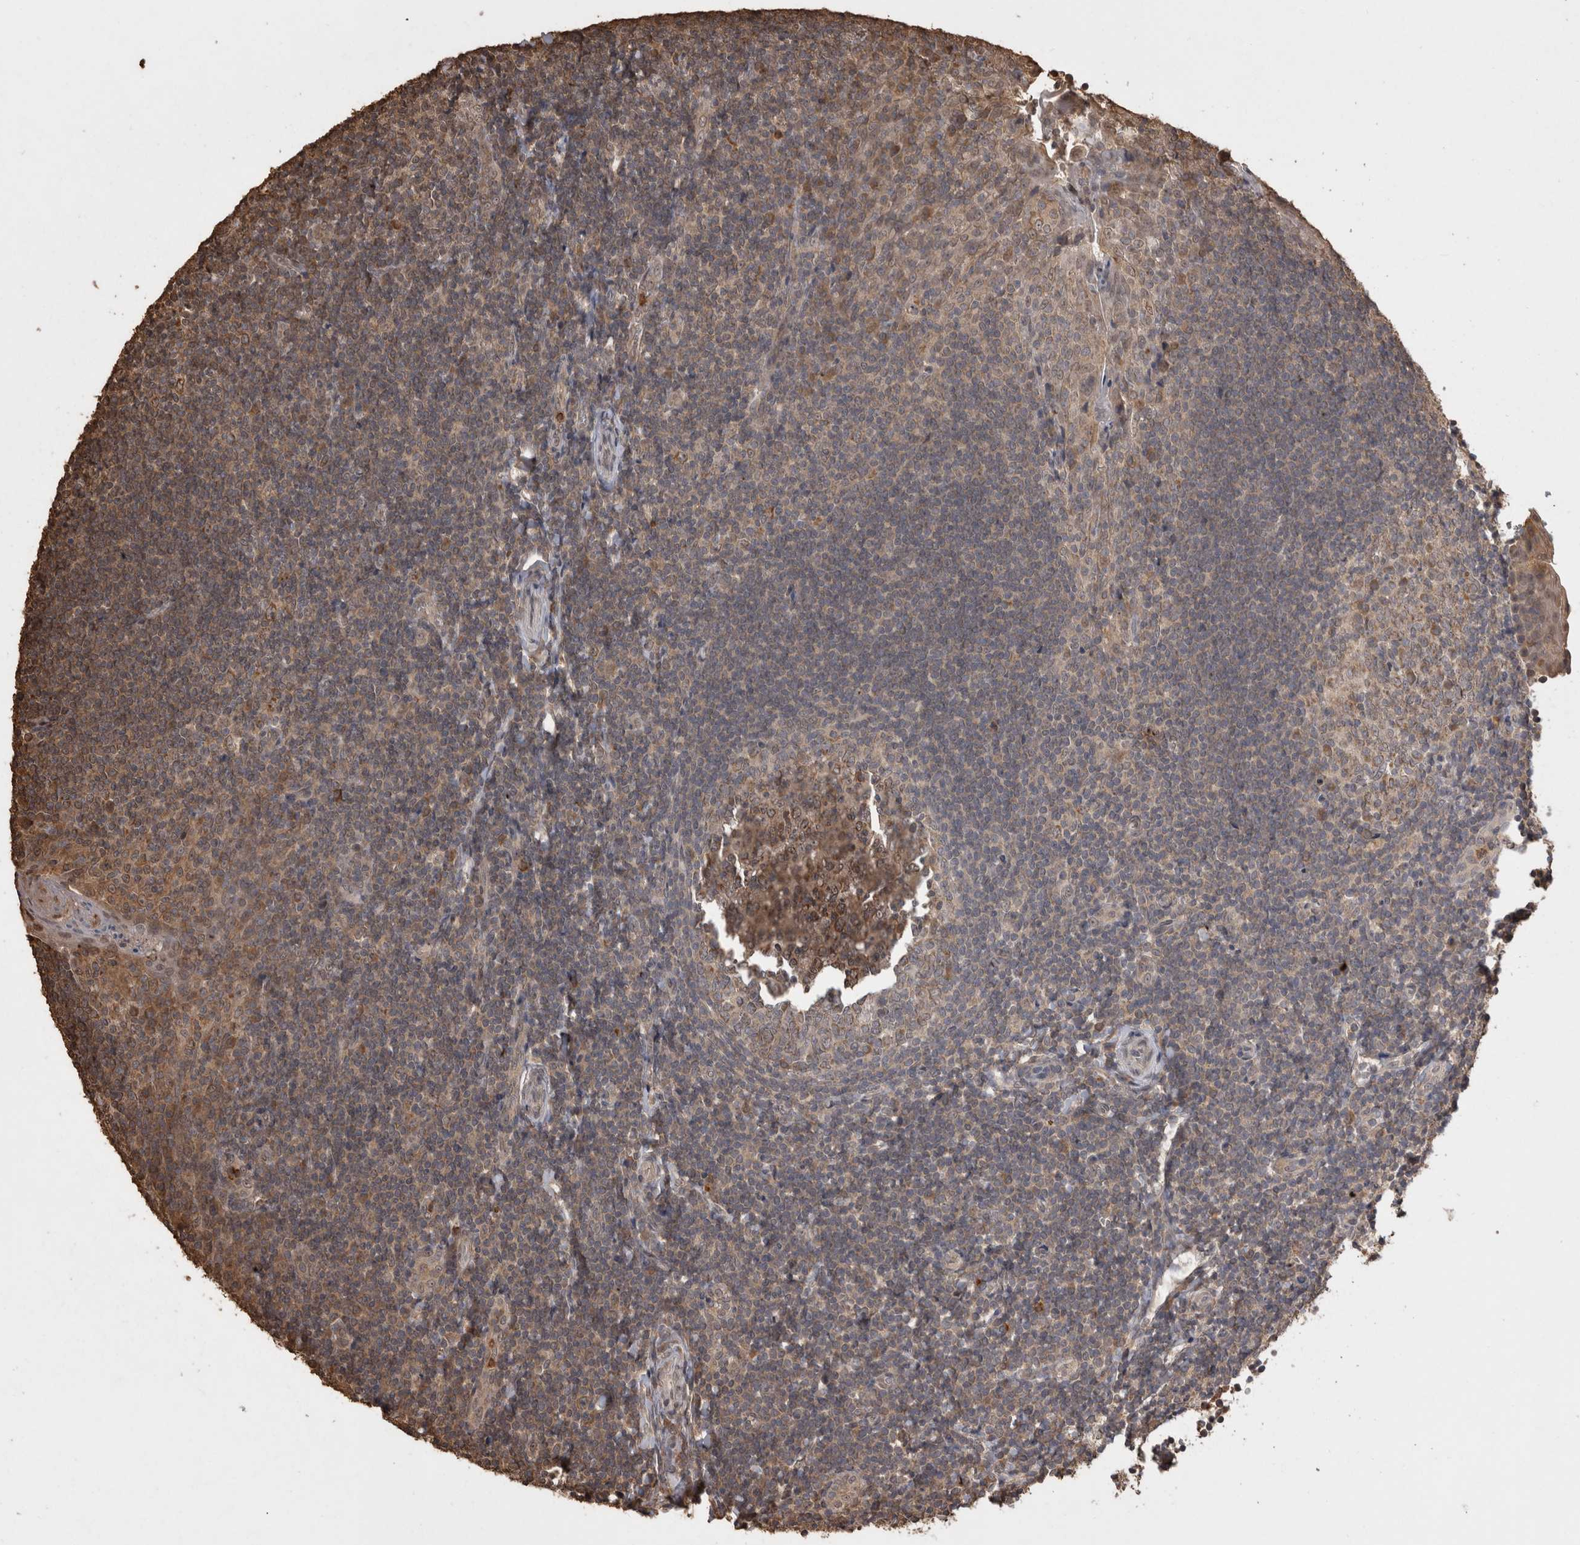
{"staining": {"intensity": "moderate", "quantity": "25%-75%", "location": "cytoplasmic/membranous"}, "tissue": "tonsil", "cell_type": "Germinal center cells", "image_type": "normal", "snomed": [{"axis": "morphology", "description": "Normal tissue, NOS"}, {"axis": "topography", "description": "Tonsil"}], "caption": "Moderate cytoplasmic/membranous expression for a protein is identified in approximately 25%-75% of germinal center cells of normal tonsil using immunohistochemistry (IHC).", "gene": "SOCS5", "patient": {"sex": "male", "age": 27}}